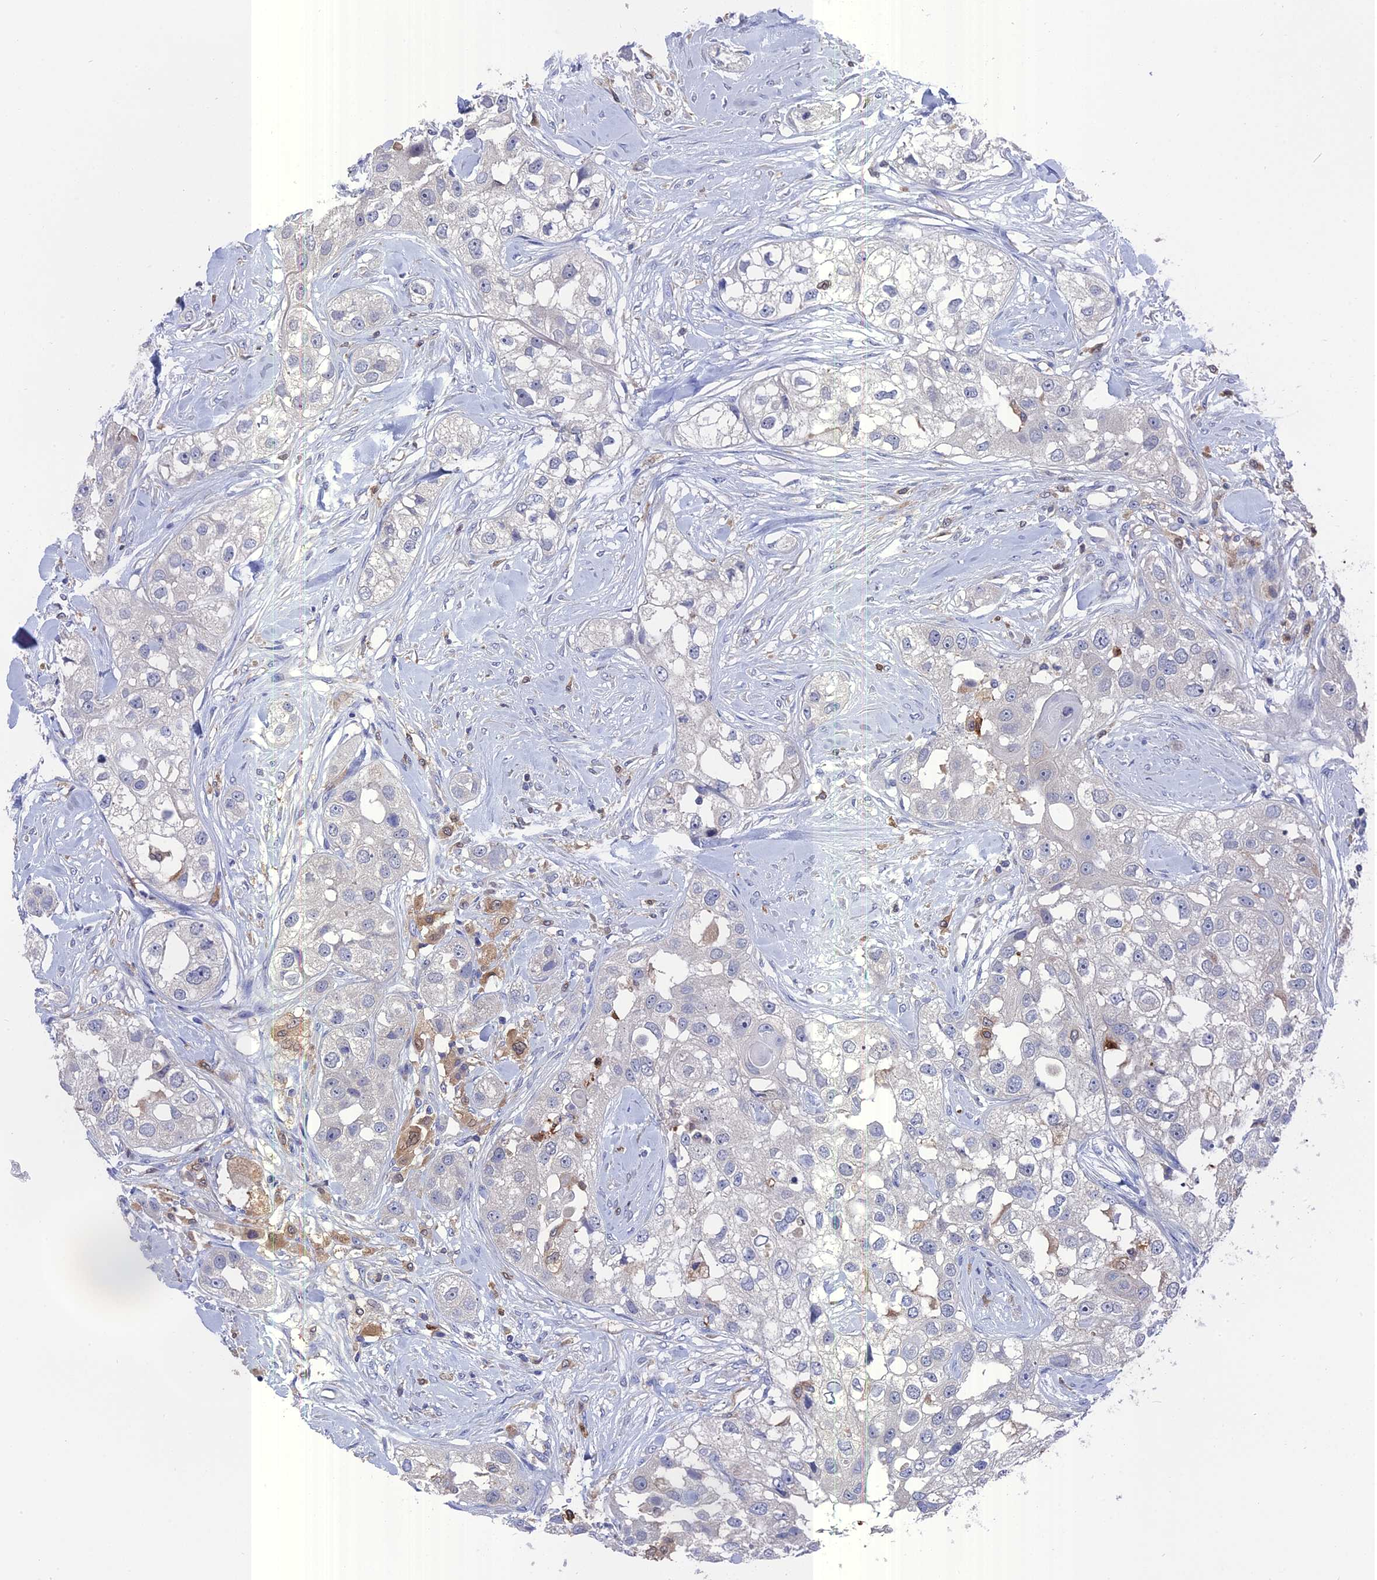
{"staining": {"intensity": "negative", "quantity": "none", "location": "none"}, "tissue": "head and neck cancer", "cell_type": "Tumor cells", "image_type": "cancer", "snomed": [{"axis": "morphology", "description": "Normal tissue, NOS"}, {"axis": "morphology", "description": "Squamous cell carcinoma, NOS"}, {"axis": "topography", "description": "Skeletal muscle"}, {"axis": "topography", "description": "Head-Neck"}], "caption": "Tumor cells are negative for protein expression in human squamous cell carcinoma (head and neck).", "gene": "NCF4", "patient": {"sex": "male", "age": 51}}